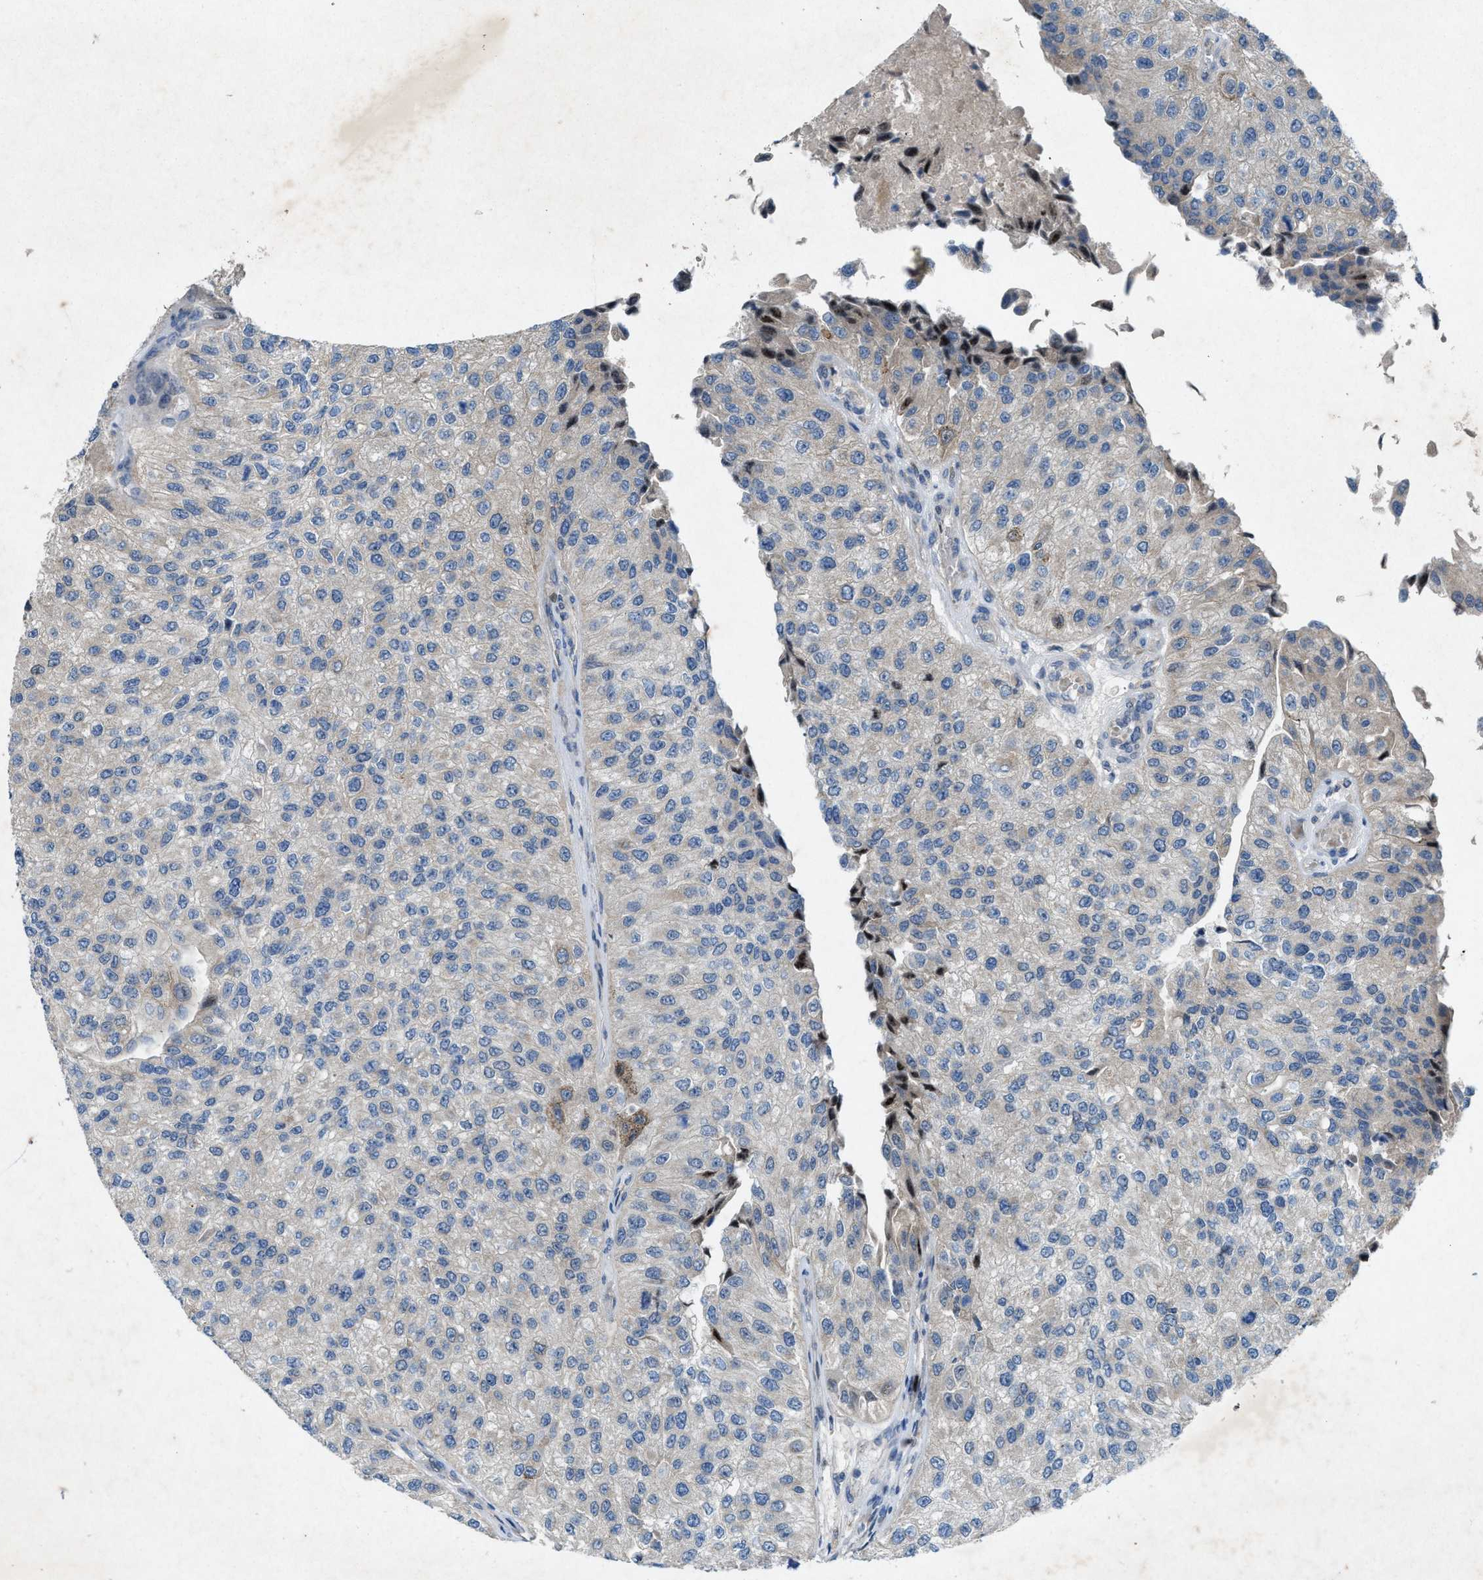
{"staining": {"intensity": "moderate", "quantity": "<25%", "location": "nuclear"}, "tissue": "urothelial cancer", "cell_type": "Tumor cells", "image_type": "cancer", "snomed": [{"axis": "morphology", "description": "Urothelial carcinoma, High grade"}, {"axis": "topography", "description": "Kidney"}, {"axis": "topography", "description": "Urinary bladder"}], "caption": "Immunohistochemistry (IHC) of urothelial carcinoma (high-grade) displays low levels of moderate nuclear staining in approximately <25% of tumor cells.", "gene": "URGCP", "patient": {"sex": "male", "age": 77}}